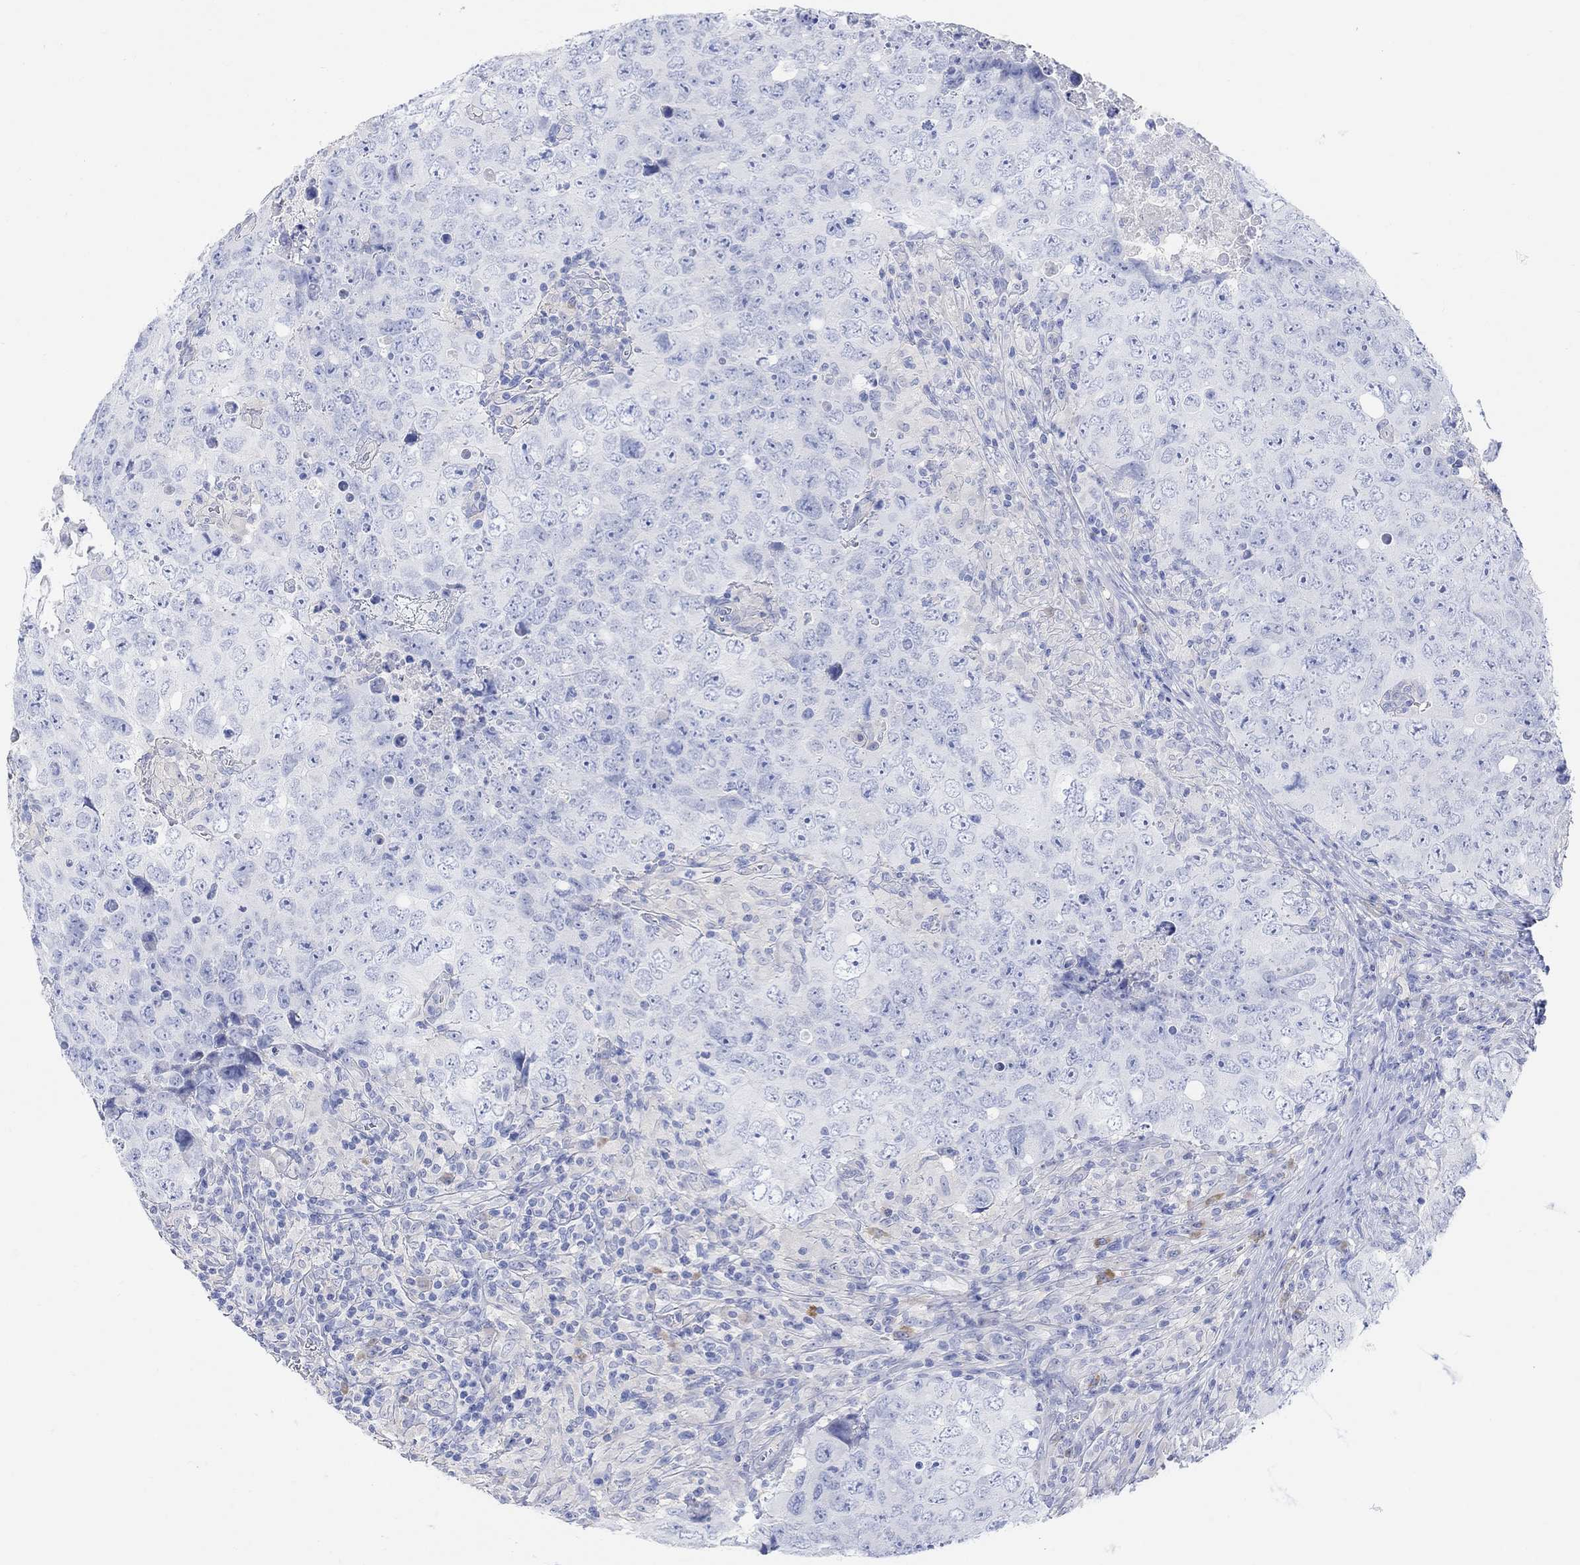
{"staining": {"intensity": "negative", "quantity": "none", "location": "none"}, "tissue": "testis cancer", "cell_type": "Tumor cells", "image_type": "cancer", "snomed": [{"axis": "morphology", "description": "Seminoma, NOS"}, {"axis": "topography", "description": "Testis"}], "caption": "High power microscopy histopathology image of an immunohistochemistry (IHC) micrograph of seminoma (testis), revealing no significant expression in tumor cells.", "gene": "GNG13", "patient": {"sex": "male", "age": 34}}